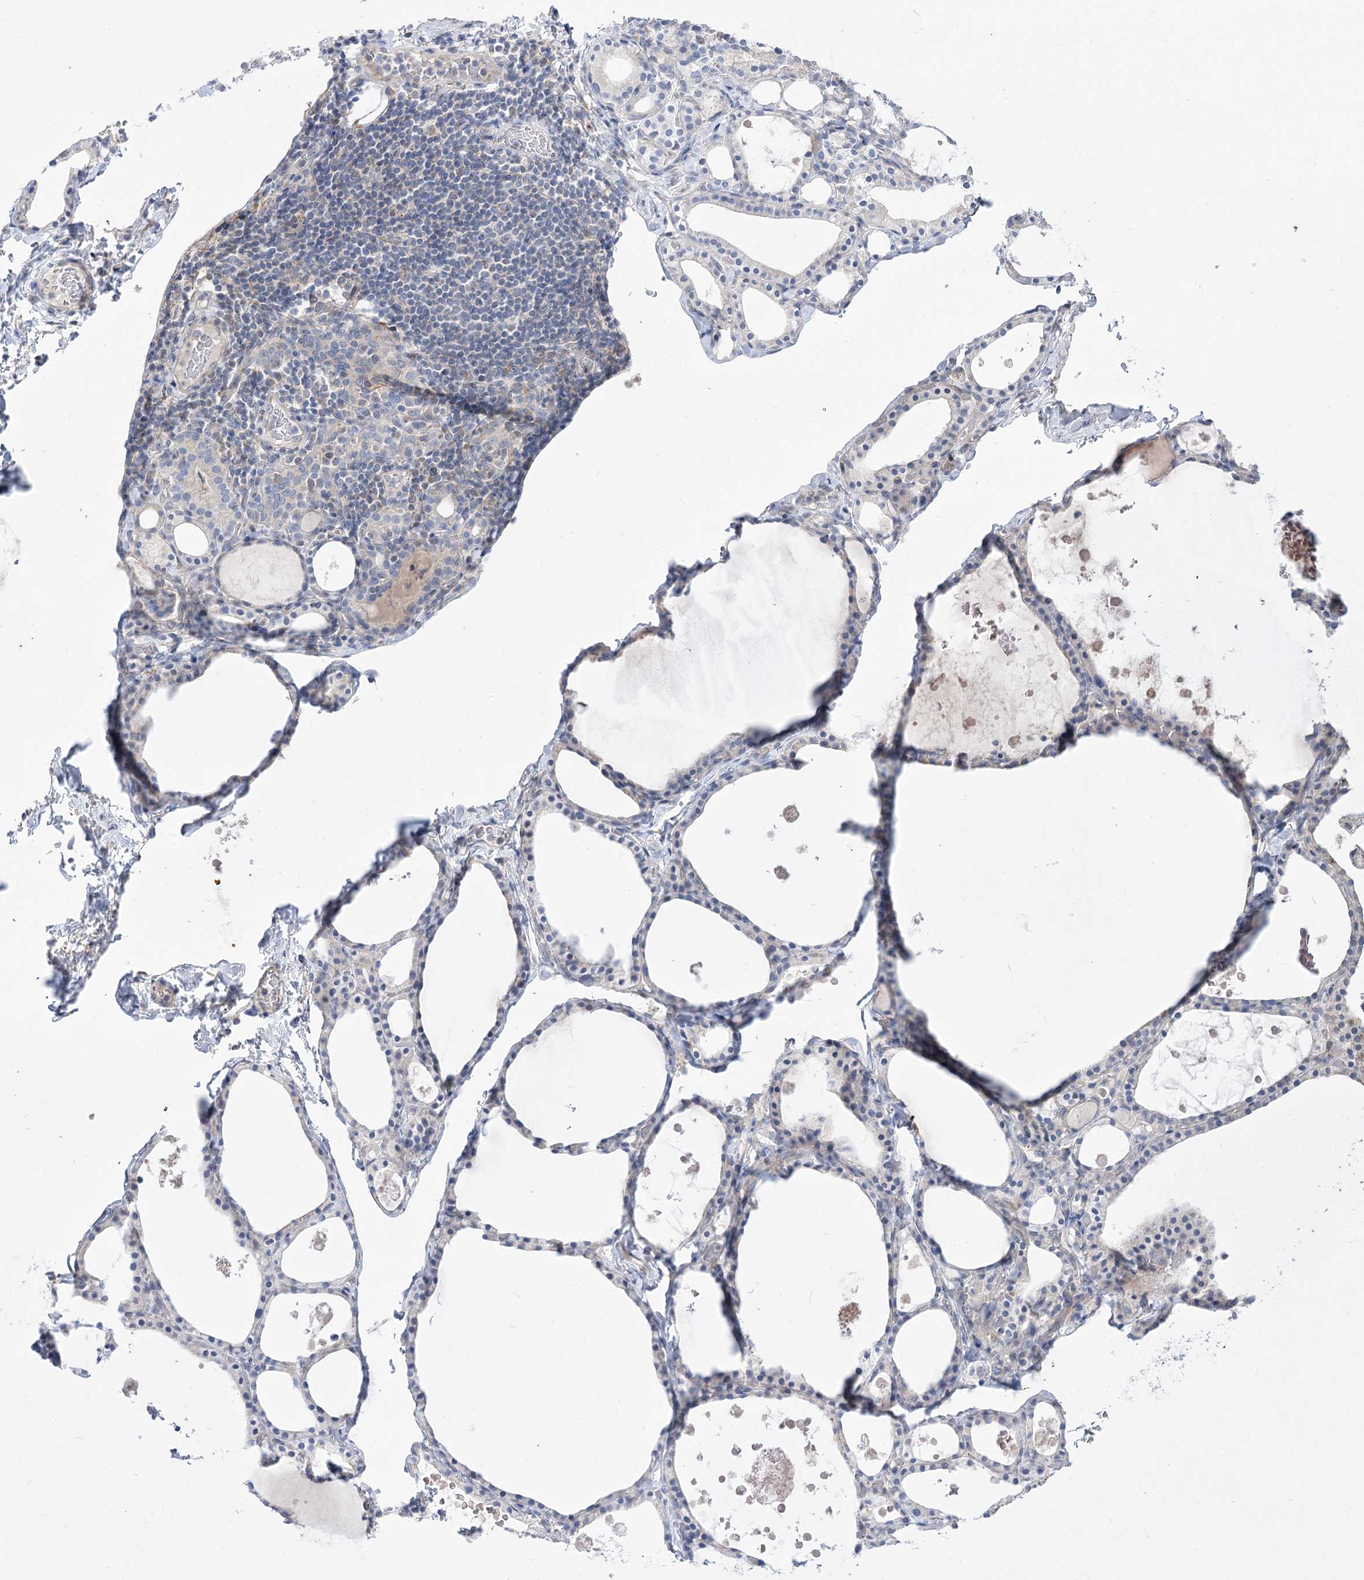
{"staining": {"intensity": "negative", "quantity": "none", "location": "none"}, "tissue": "thyroid gland", "cell_type": "Glandular cells", "image_type": "normal", "snomed": [{"axis": "morphology", "description": "Normal tissue, NOS"}, {"axis": "topography", "description": "Thyroid gland"}], "caption": "DAB immunohistochemical staining of normal human thyroid gland reveals no significant expression in glandular cells.", "gene": "HELT", "patient": {"sex": "male", "age": 56}}